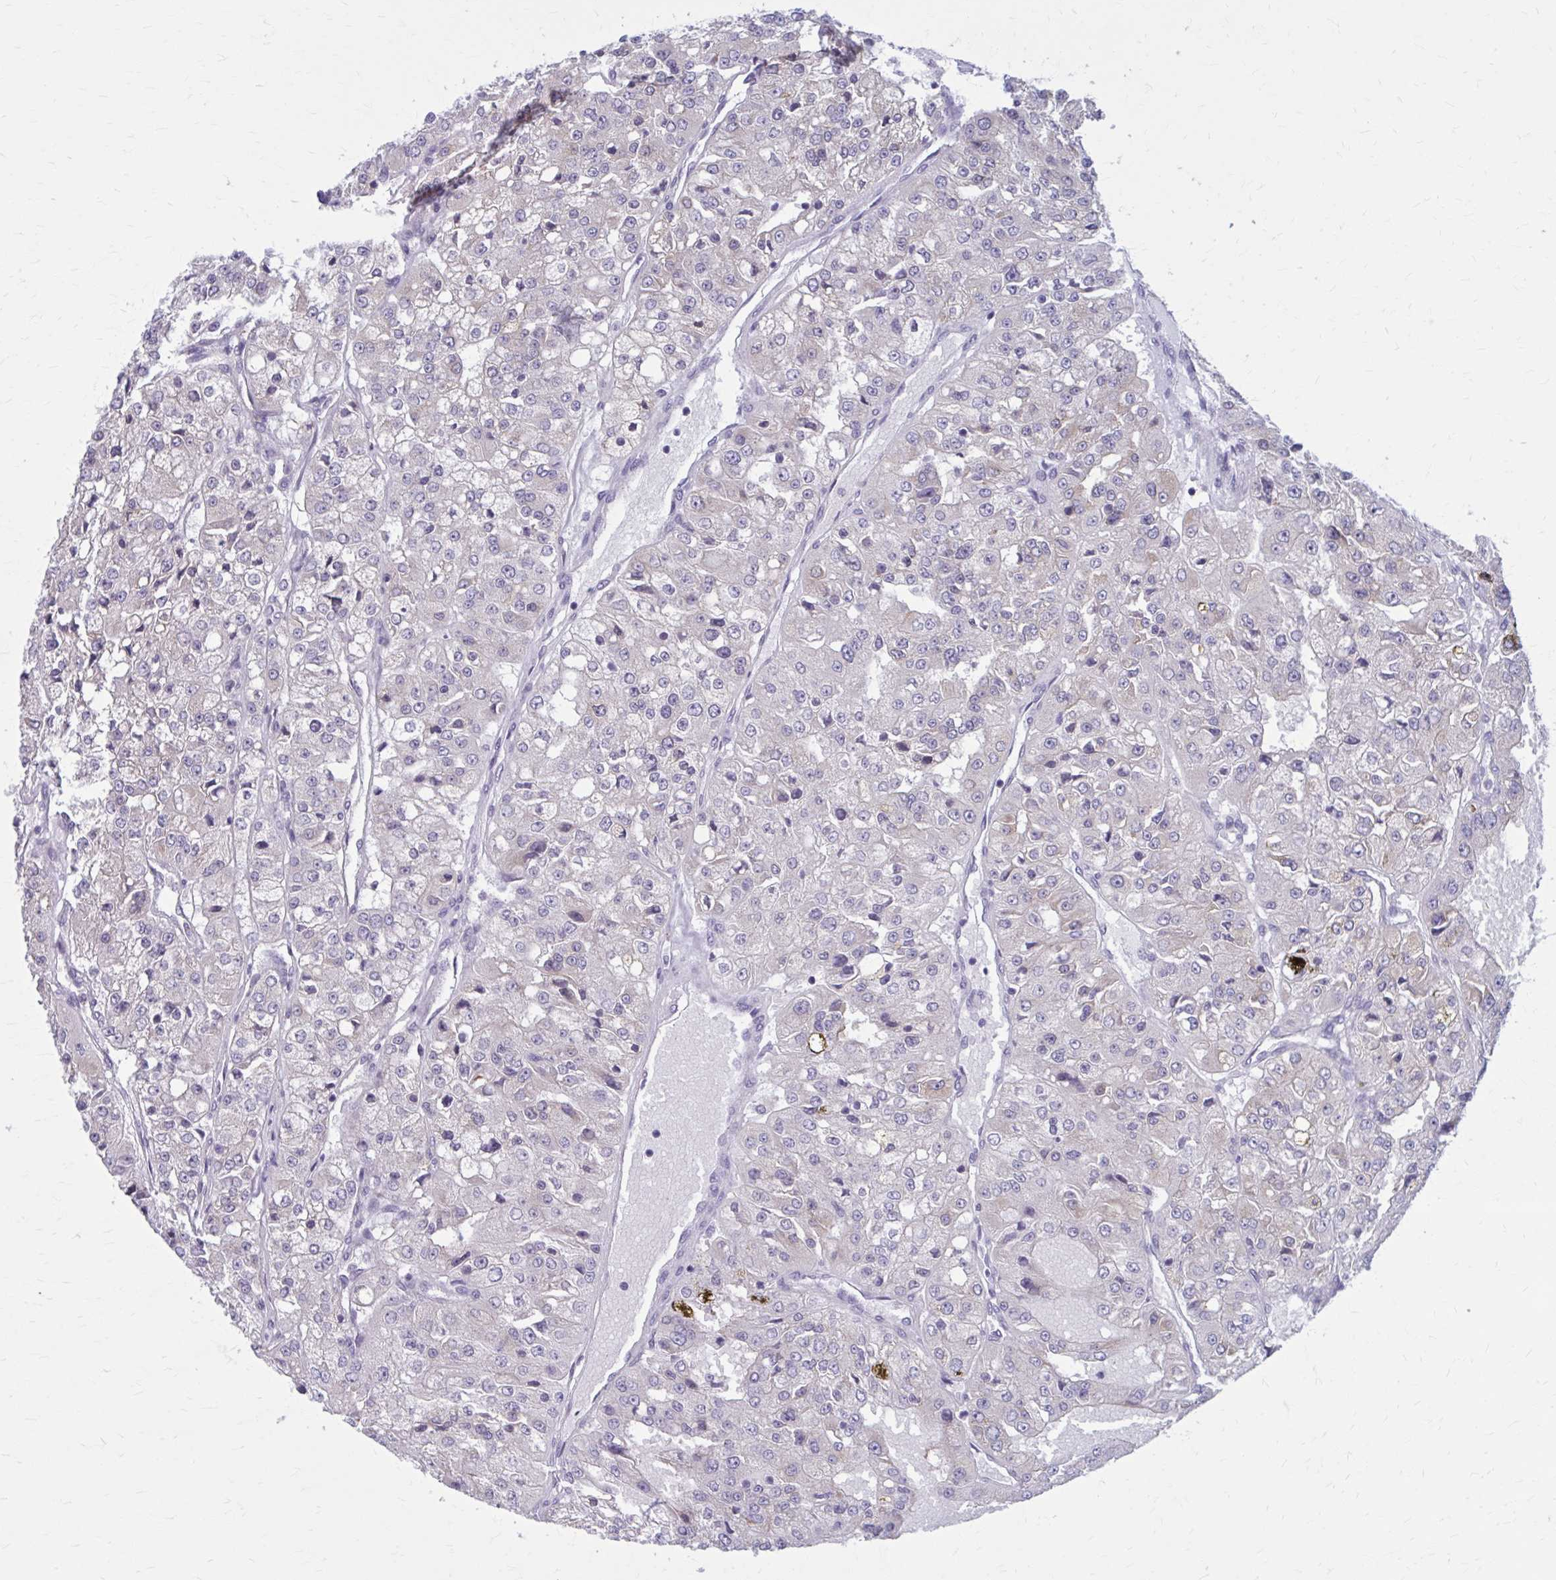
{"staining": {"intensity": "negative", "quantity": "none", "location": "none"}, "tissue": "renal cancer", "cell_type": "Tumor cells", "image_type": "cancer", "snomed": [{"axis": "morphology", "description": "Adenocarcinoma, NOS"}, {"axis": "topography", "description": "Kidney"}], "caption": "A photomicrograph of renal cancer stained for a protein displays no brown staining in tumor cells.", "gene": "ZDHHC7", "patient": {"sex": "female", "age": 63}}